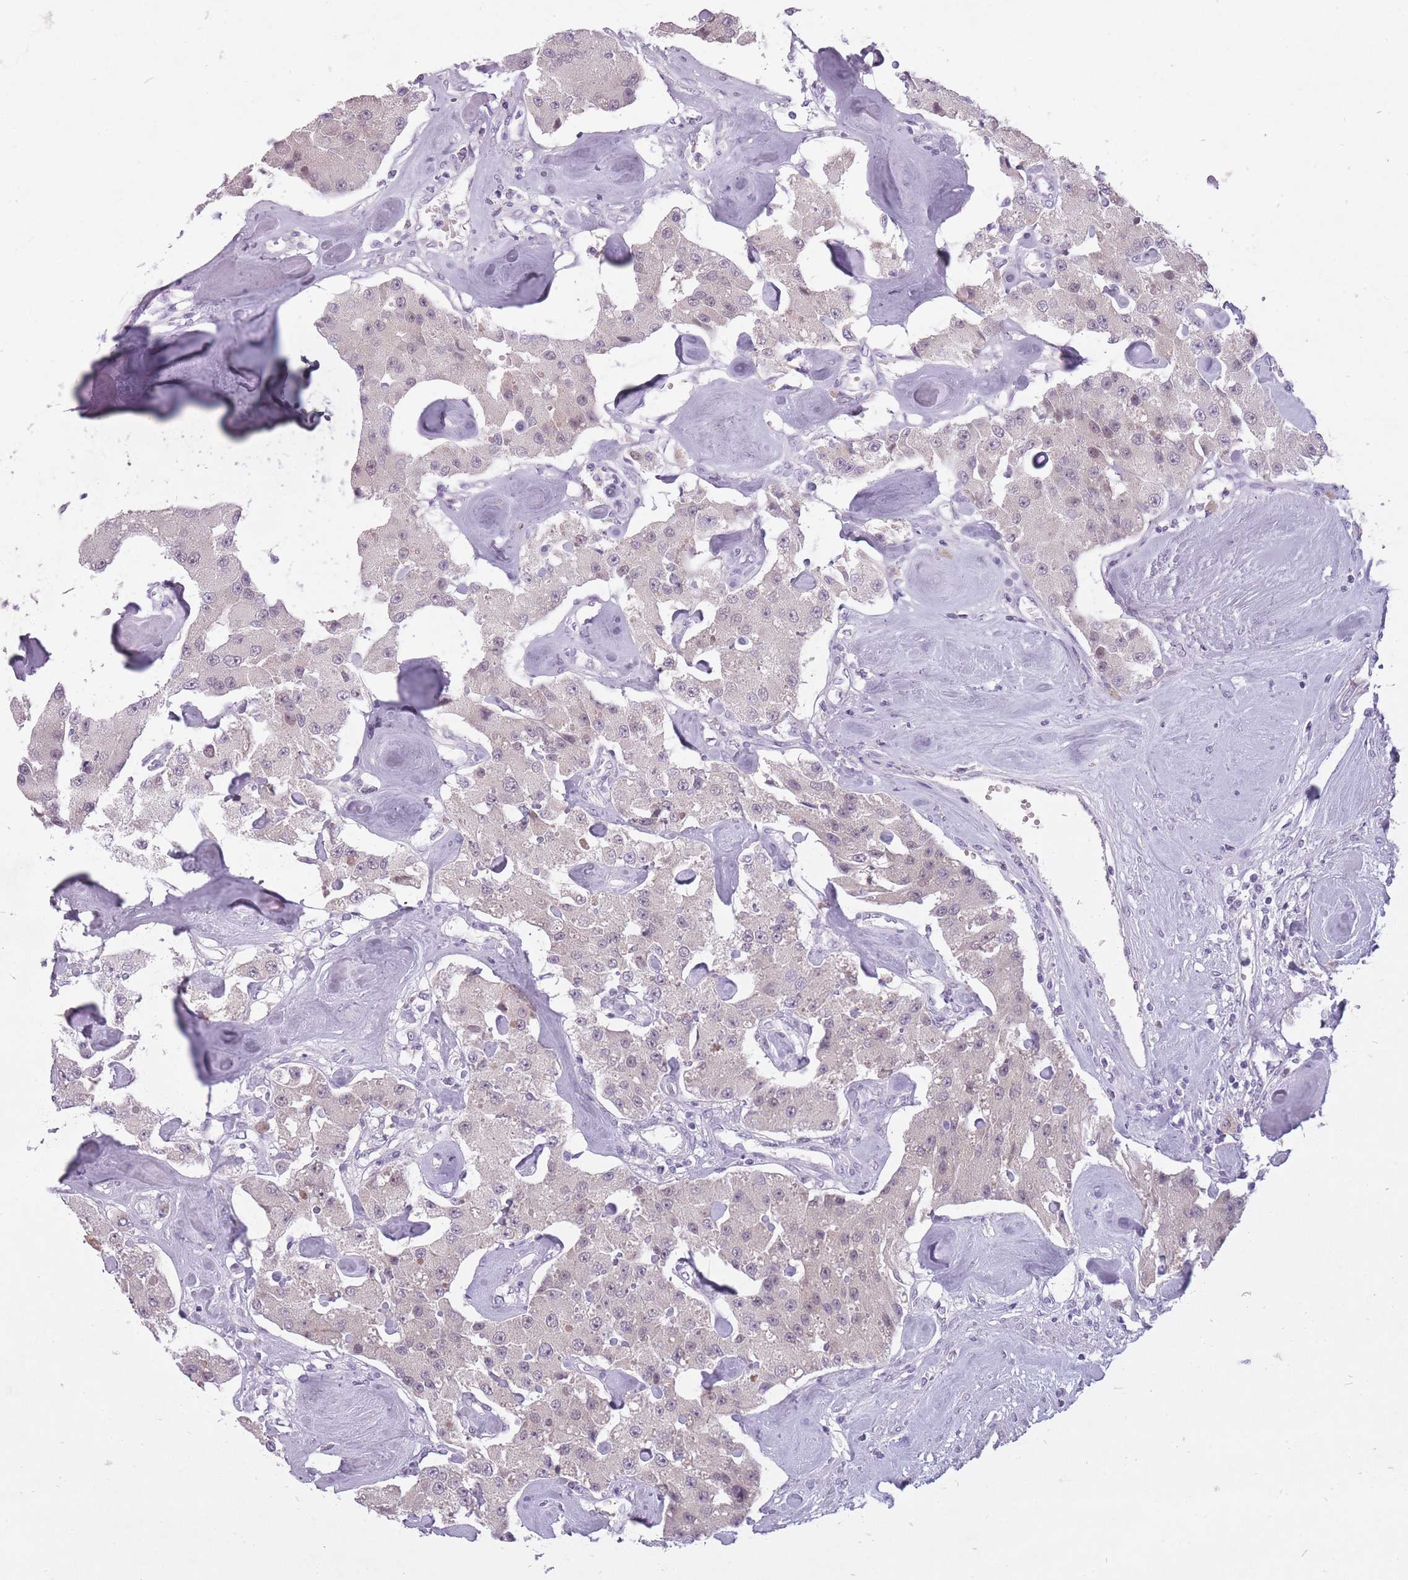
{"staining": {"intensity": "weak", "quantity": "25%-75%", "location": "nuclear"}, "tissue": "carcinoid", "cell_type": "Tumor cells", "image_type": "cancer", "snomed": [{"axis": "morphology", "description": "Carcinoid, malignant, NOS"}, {"axis": "topography", "description": "Pancreas"}], "caption": "The image demonstrates staining of carcinoid, revealing weak nuclear protein positivity (brown color) within tumor cells. The staining was performed using DAB, with brown indicating positive protein expression. Nuclei are stained blue with hematoxylin.", "gene": "FAM43B", "patient": {"sex": "male", "age": 41}}